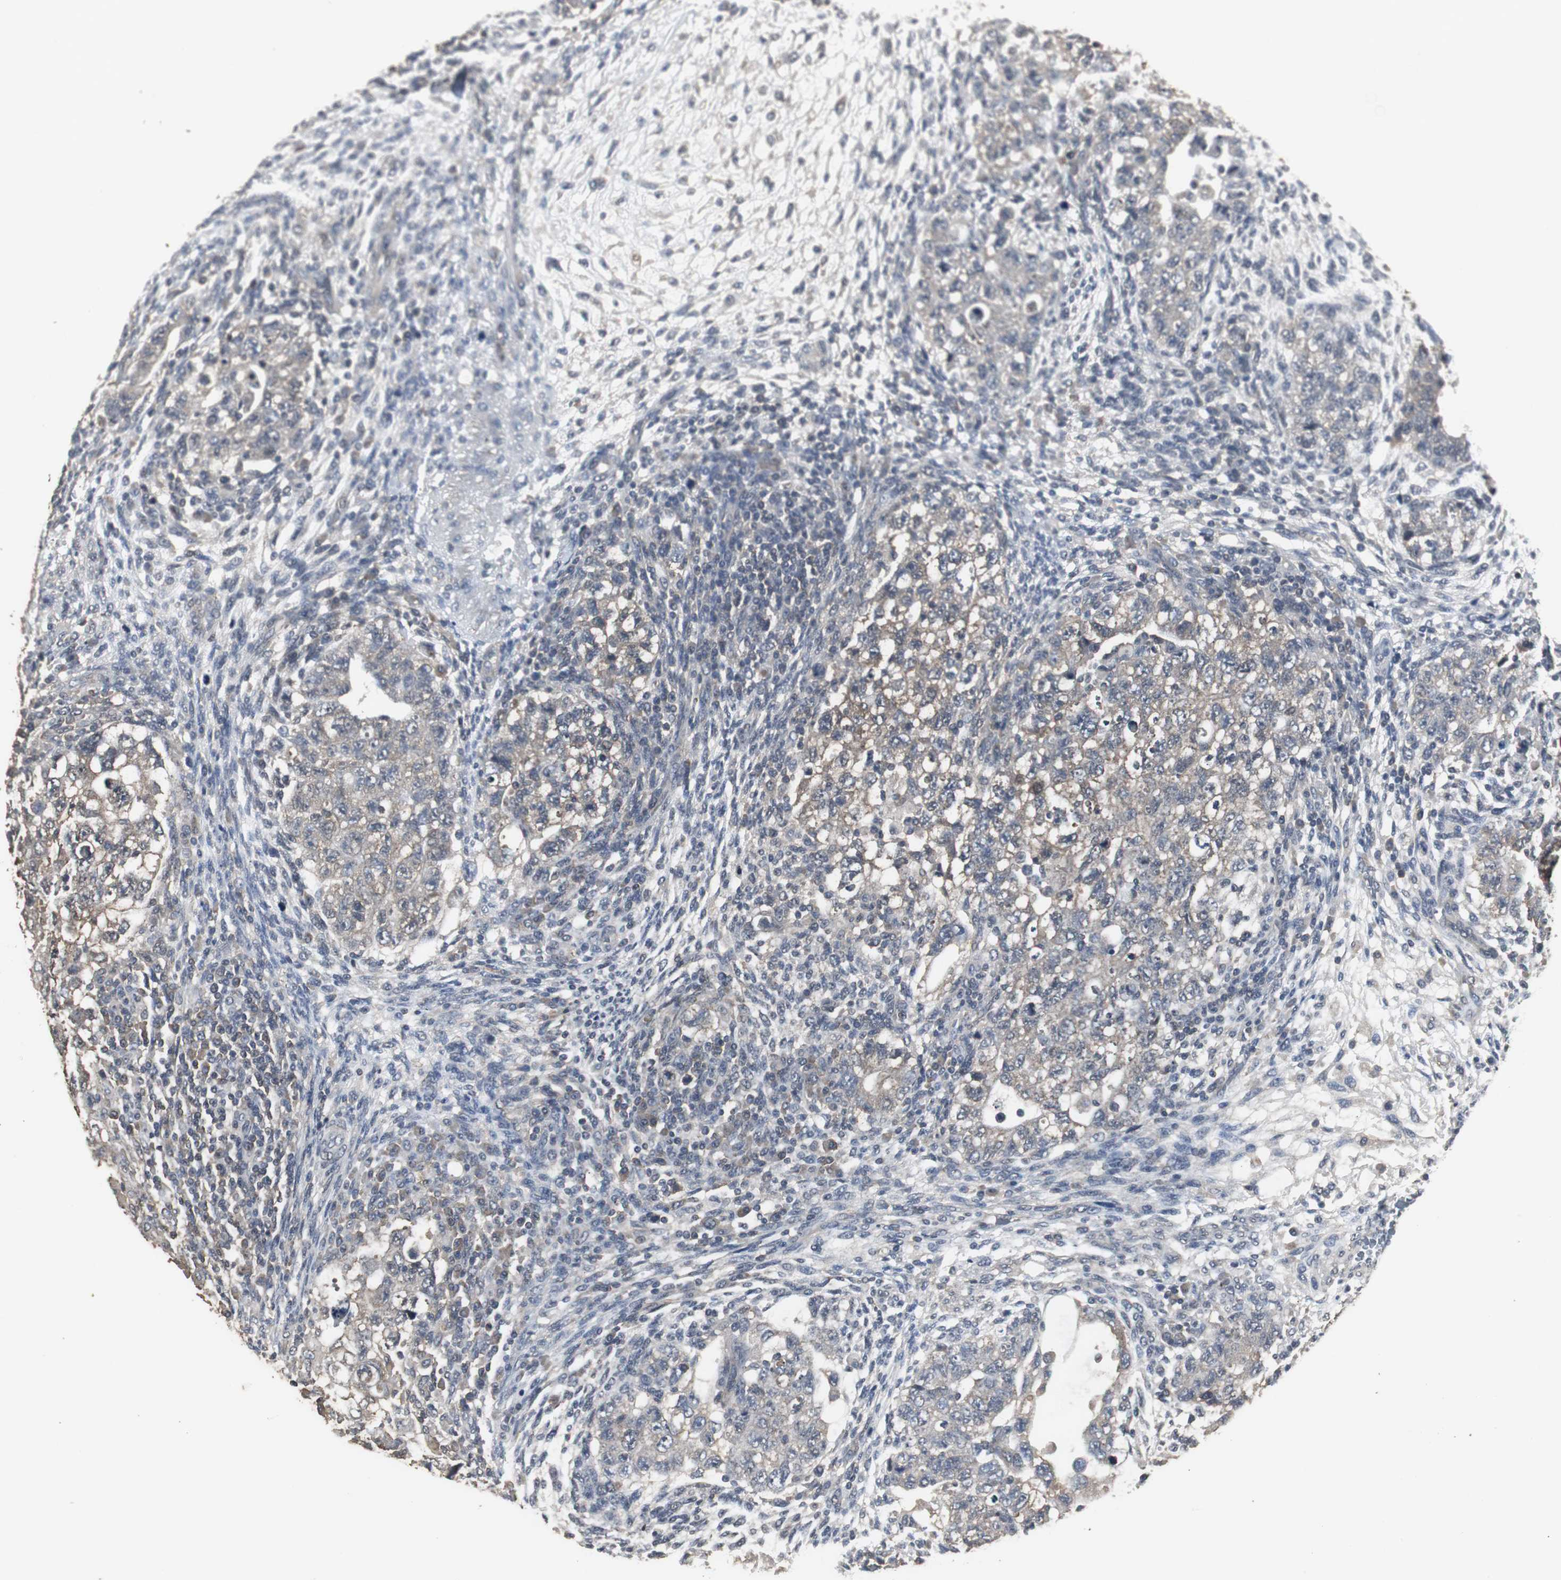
{"staining": {"intensity": "weak", "quantity": "25%-75%", "location": "cytoplasmic/membranous"}, "tissue": "testis cancer", "cell_type": "Tumor cells", "image_type": "cancer", "snomed": [{"axis": "morphology", "description": "Normal tissue, NOS"}, {"axis": "morphology", "description": "Carcinoma, Embryonal, NOS"}, {"axis": "topography", "description": "Testis"}], "caption": "Protein positivity by immunohistochemistry (IHC) displays weak cytoplasmic/membranous expression in about 25%-75% of tumor cells in embryonal carcinoma (testis).", "gene": "HPRT1", "patient": {"sex": "male", "age": 36}}